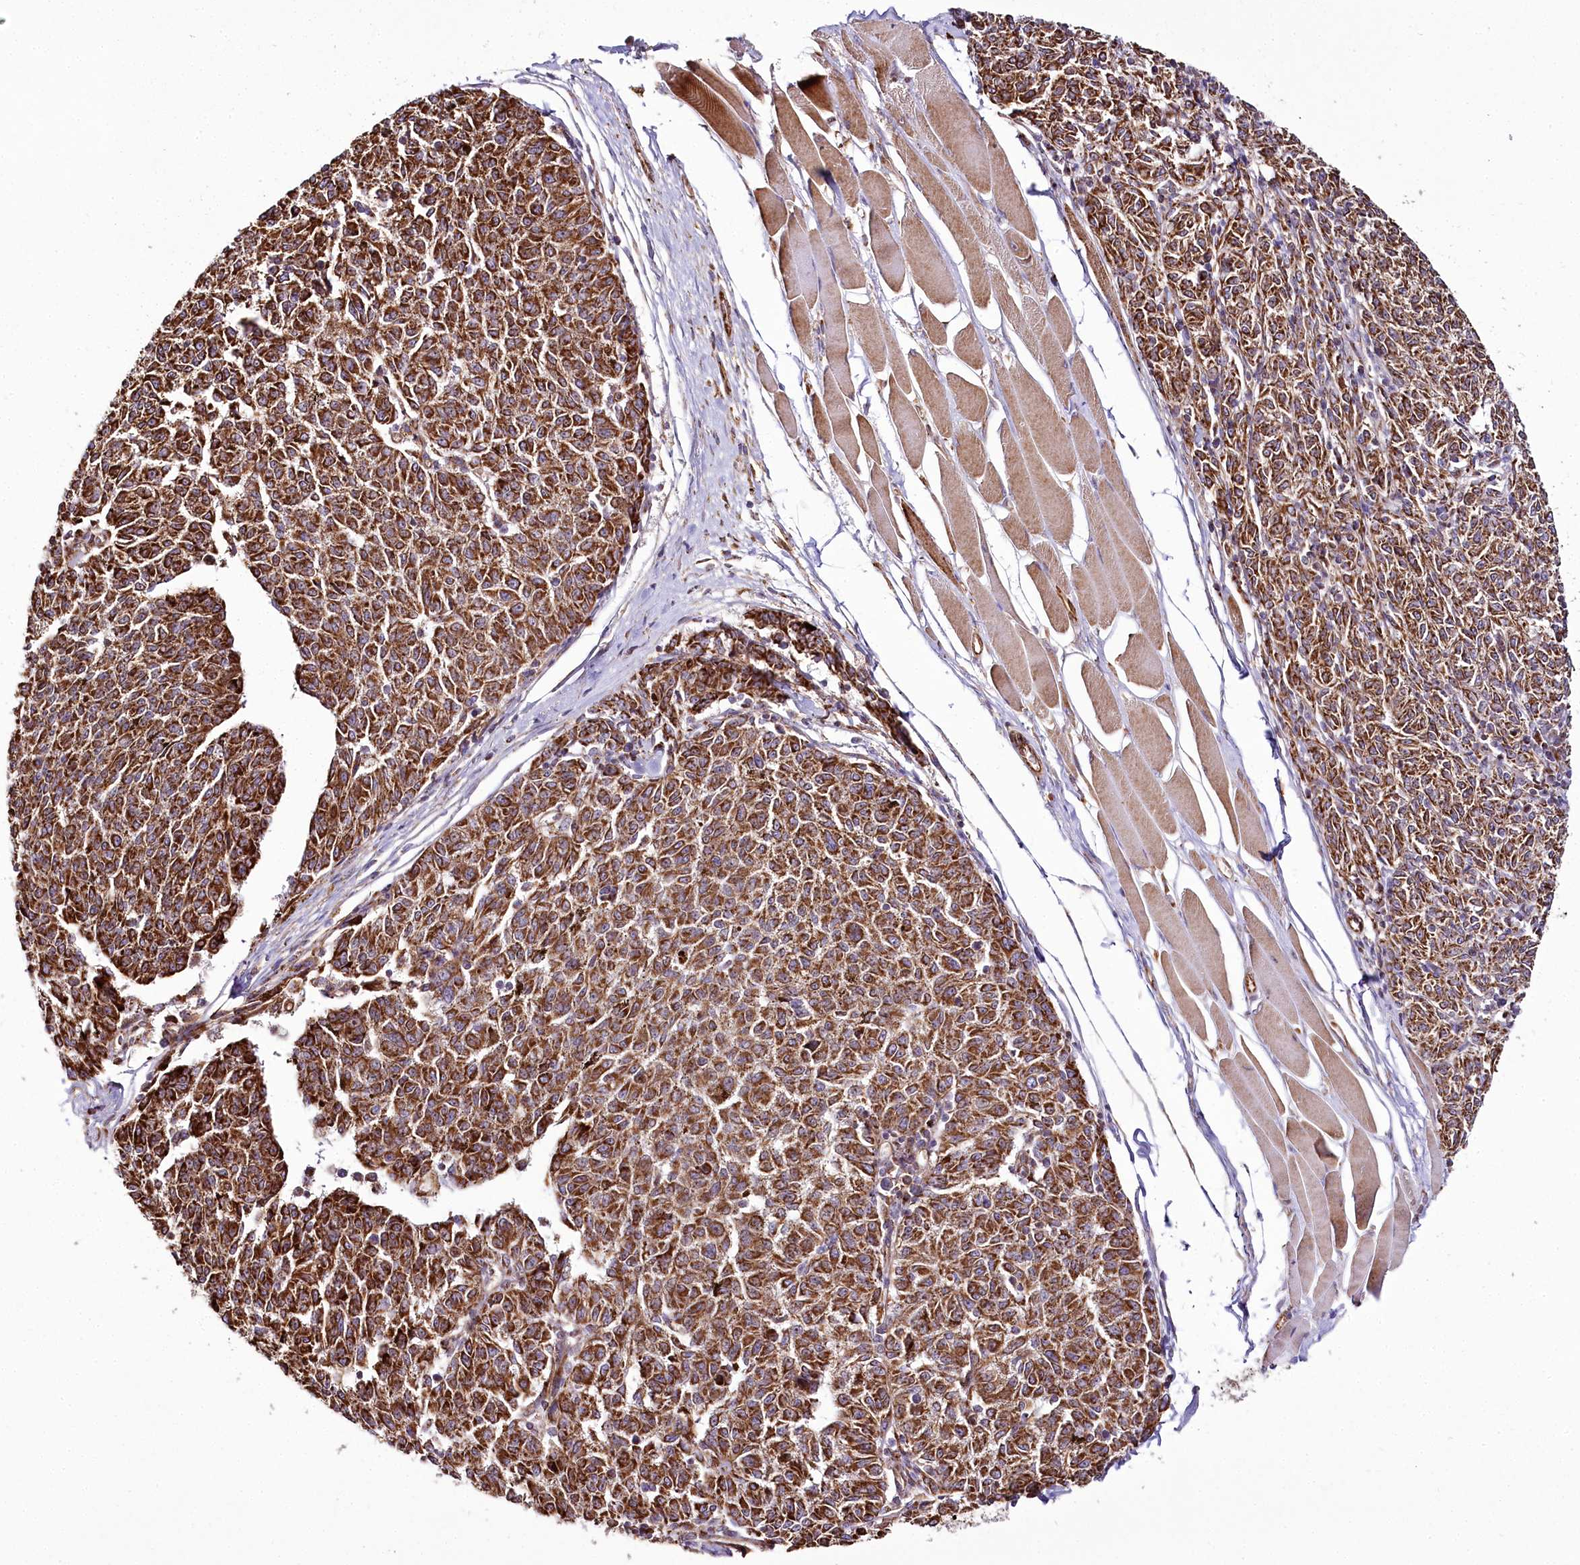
{"staining": {"intensity": "strong", "quantity": ">75%", "location": "cytoplasmic/membranous"}, "tissue": "melanoma", "cell_type": "Tumor cells", "image_type": "cancer", "snomed": [{"axis": "morphology", "description": "Malignant melanoma, NOS"}, {"axis": "topography", "description": "Skin"}], "caption": "Immunohistochemical staining of melanoma demonstrates high levels of strong cytoplasmic/membranous protein expression in about >75% of tumor cells.", "gene": "THUMPD3", "patient": {"sex": "female", "age": 72}}